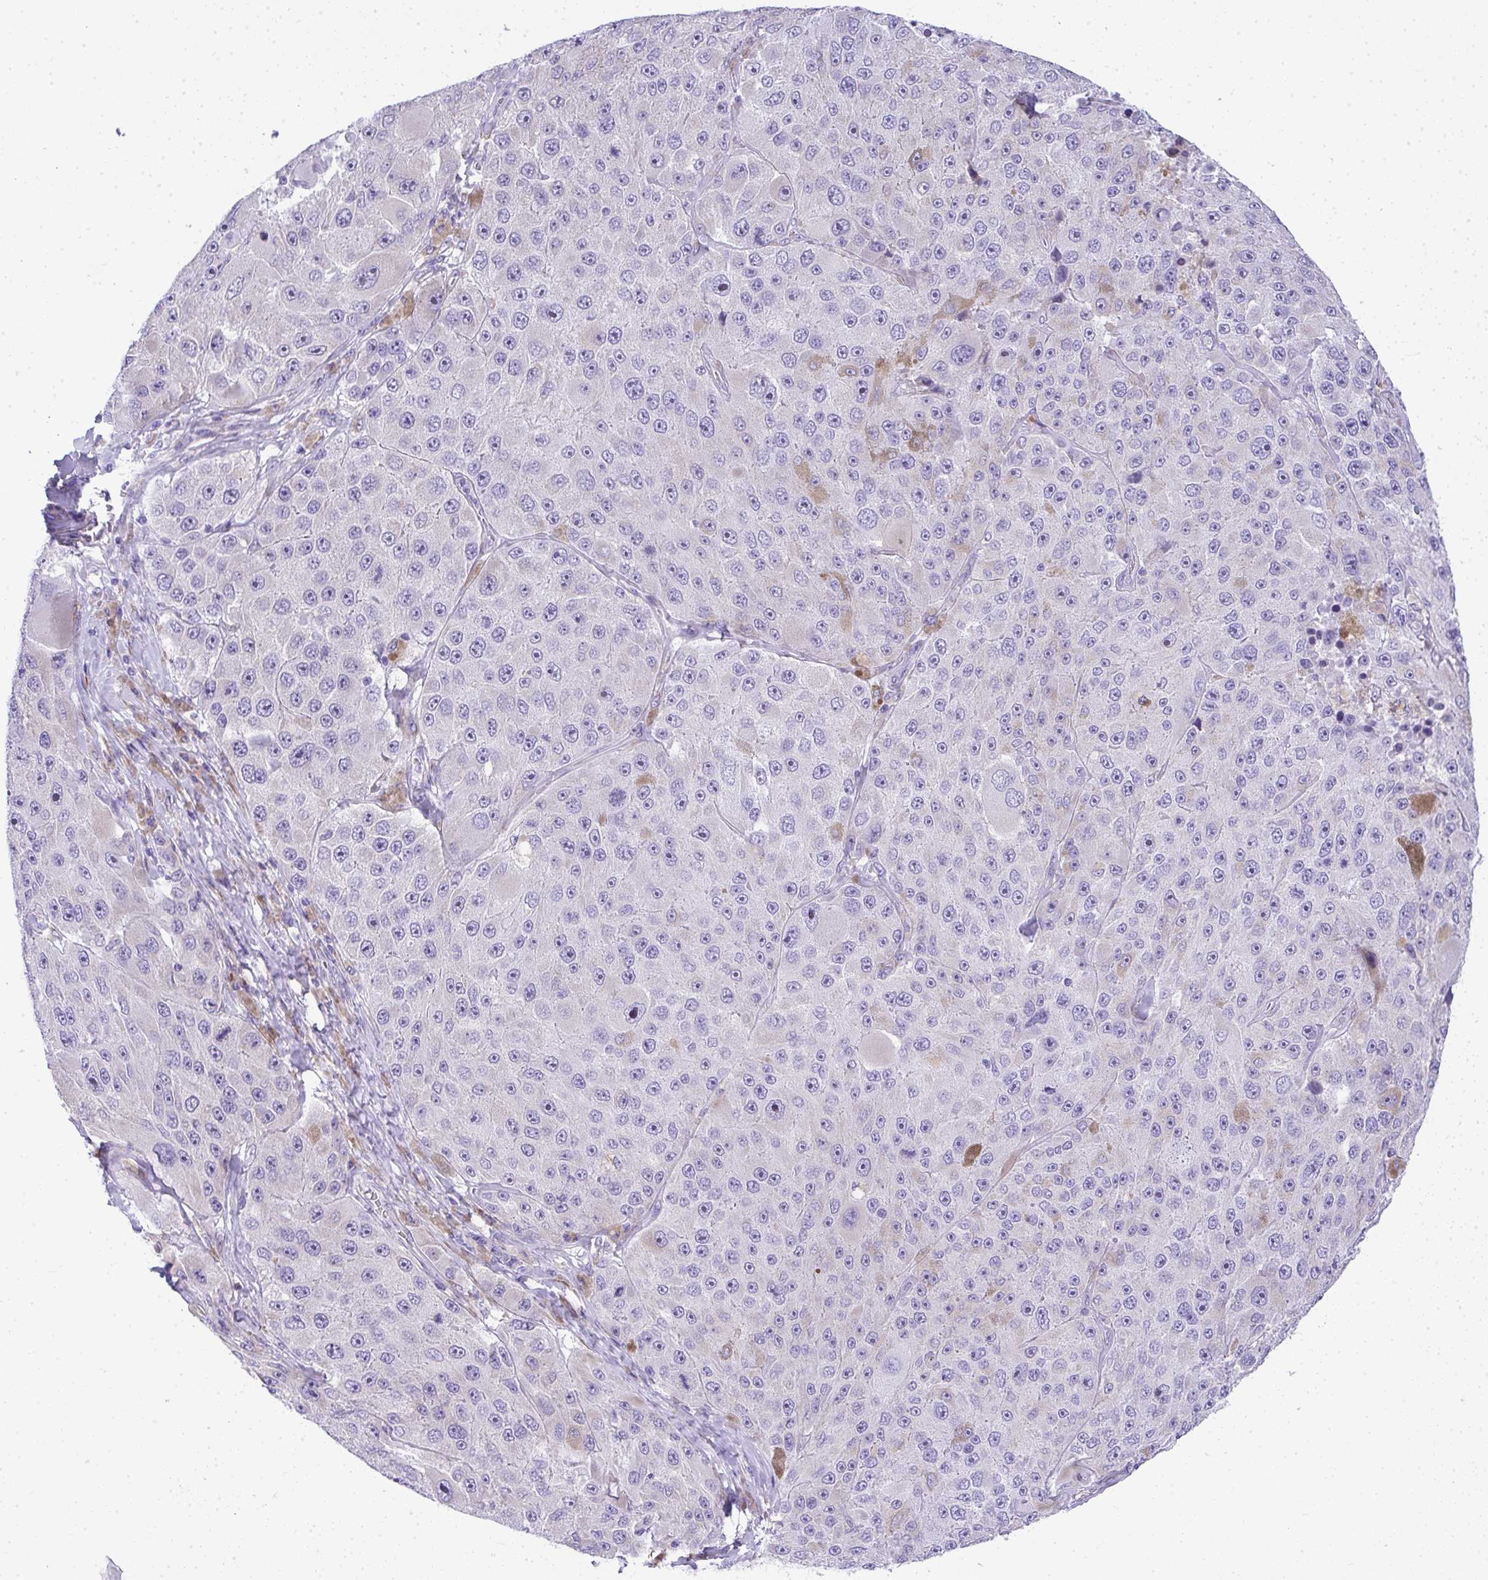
{"staining": {"intensity": "negative", "quantity": "none", "location": "none"}, "tissue": "melanoma", "cell_type": "Tumor cells", "image_type": "cancer", "snomed": [{"axis": "morphology", "description": "Malignant melanoma, Metastatic site"}, {"axis": "topography", "description": "Lymph node"}], "caption": "Immunohistochemistry micrograph of human malignant melanoma (metastatic site) stained for a protein (brown), which reveals no expression in tumor cells.", "gene": "ADRA2C", "patient": {"sex": "male", "age": 62}}